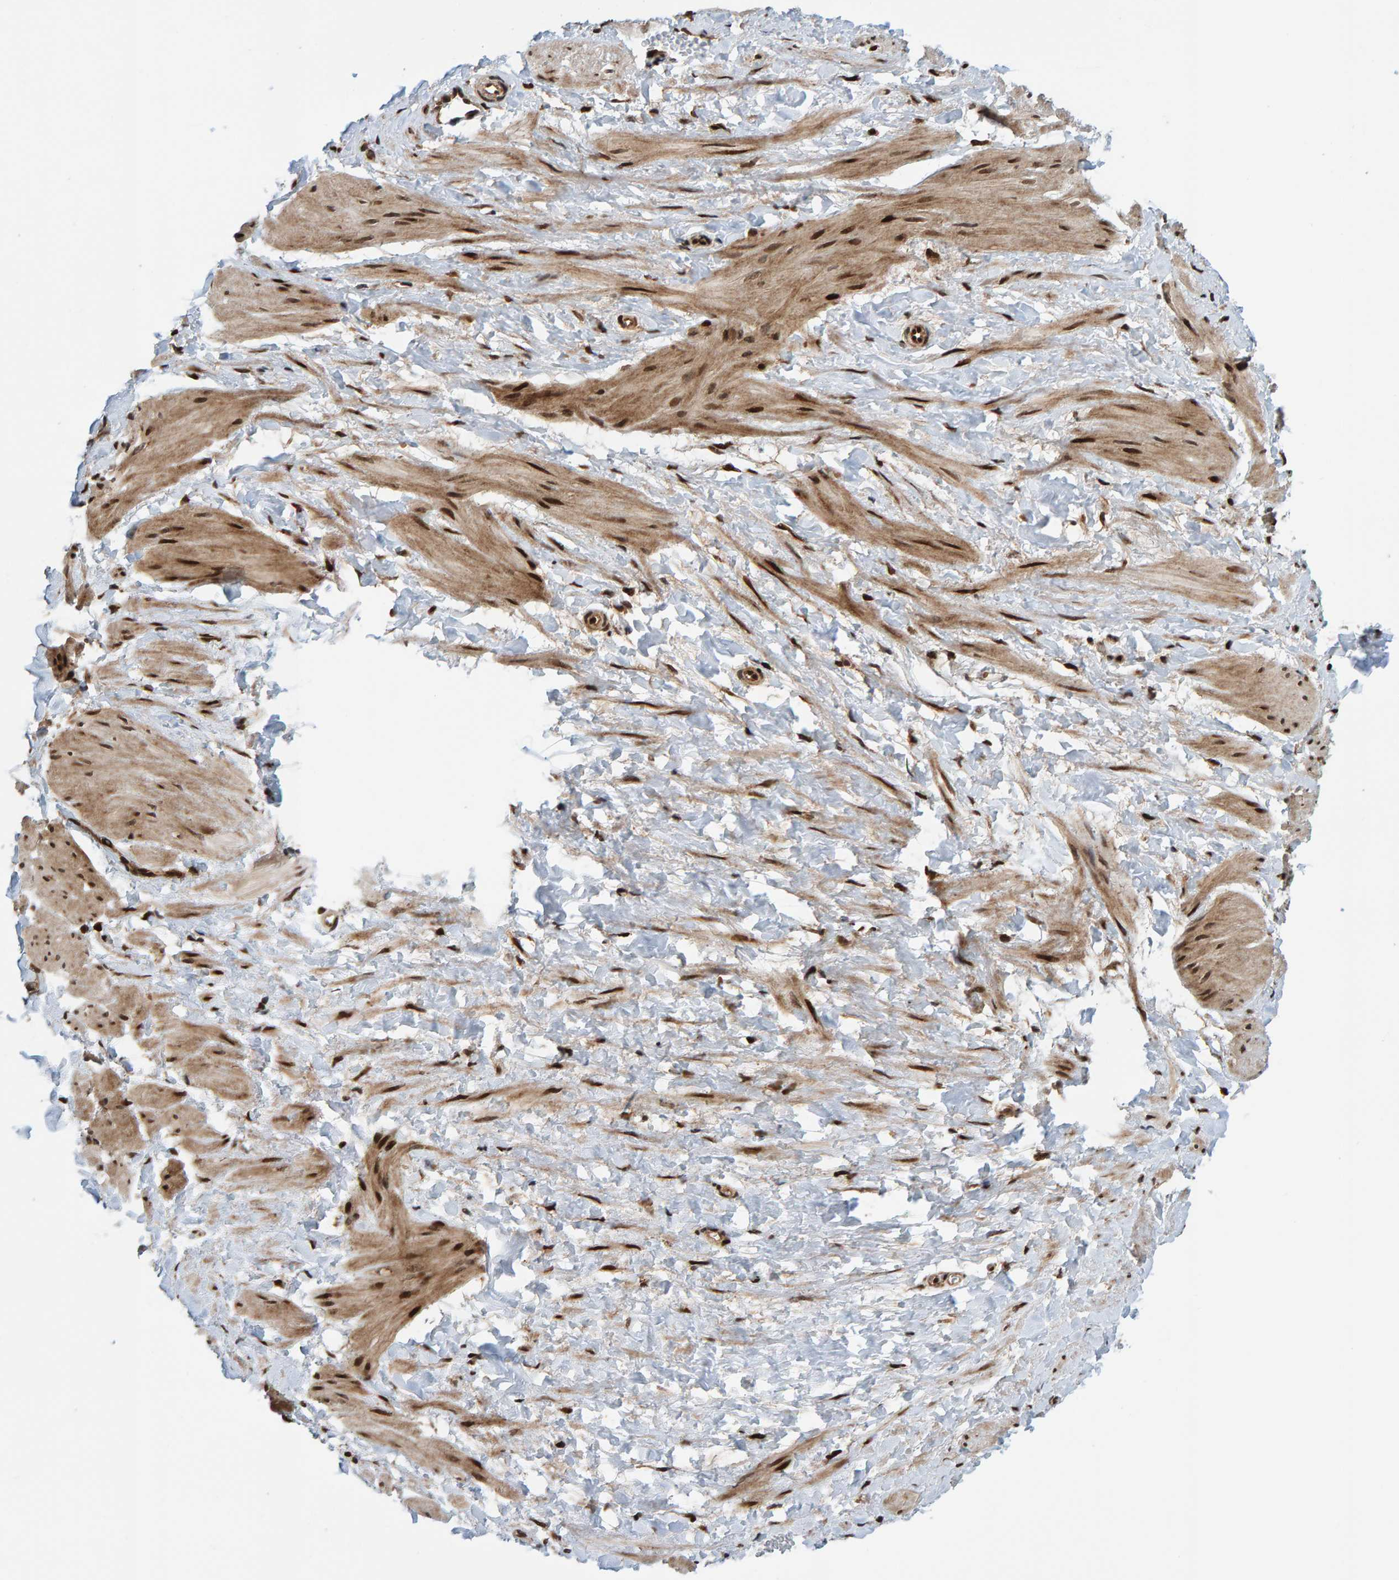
{"staining": {"intensity": "moderate", "quantity": ">75%", "location": "cytoplasmic/membranous,nuclear"}, "tissue": "smooth muscle", "cell_type": "Smooth muscle cells", "image_type": "normal", "snomed": [{"axis": "morphology", "description": "Normal tissue, NOS"}, {"axis": "topography", "description": "Smooth muscle"}], "caption": "A high-resolution histopathology image shows immunohistochemistry (IHC) staining of benign smooth muscle, which reveals moderate cytoplasmic/membranous,nuclear positivity in approximately >75% of smooth muscle cells. Using DAB (3,3'-diaminobenzidine) (brown) and hematoxylin (blue) stains, captured at high magnification using brightfield microscopy.", "gene": "ZNF366", "patient": {"sex": "male", "age": 16}}